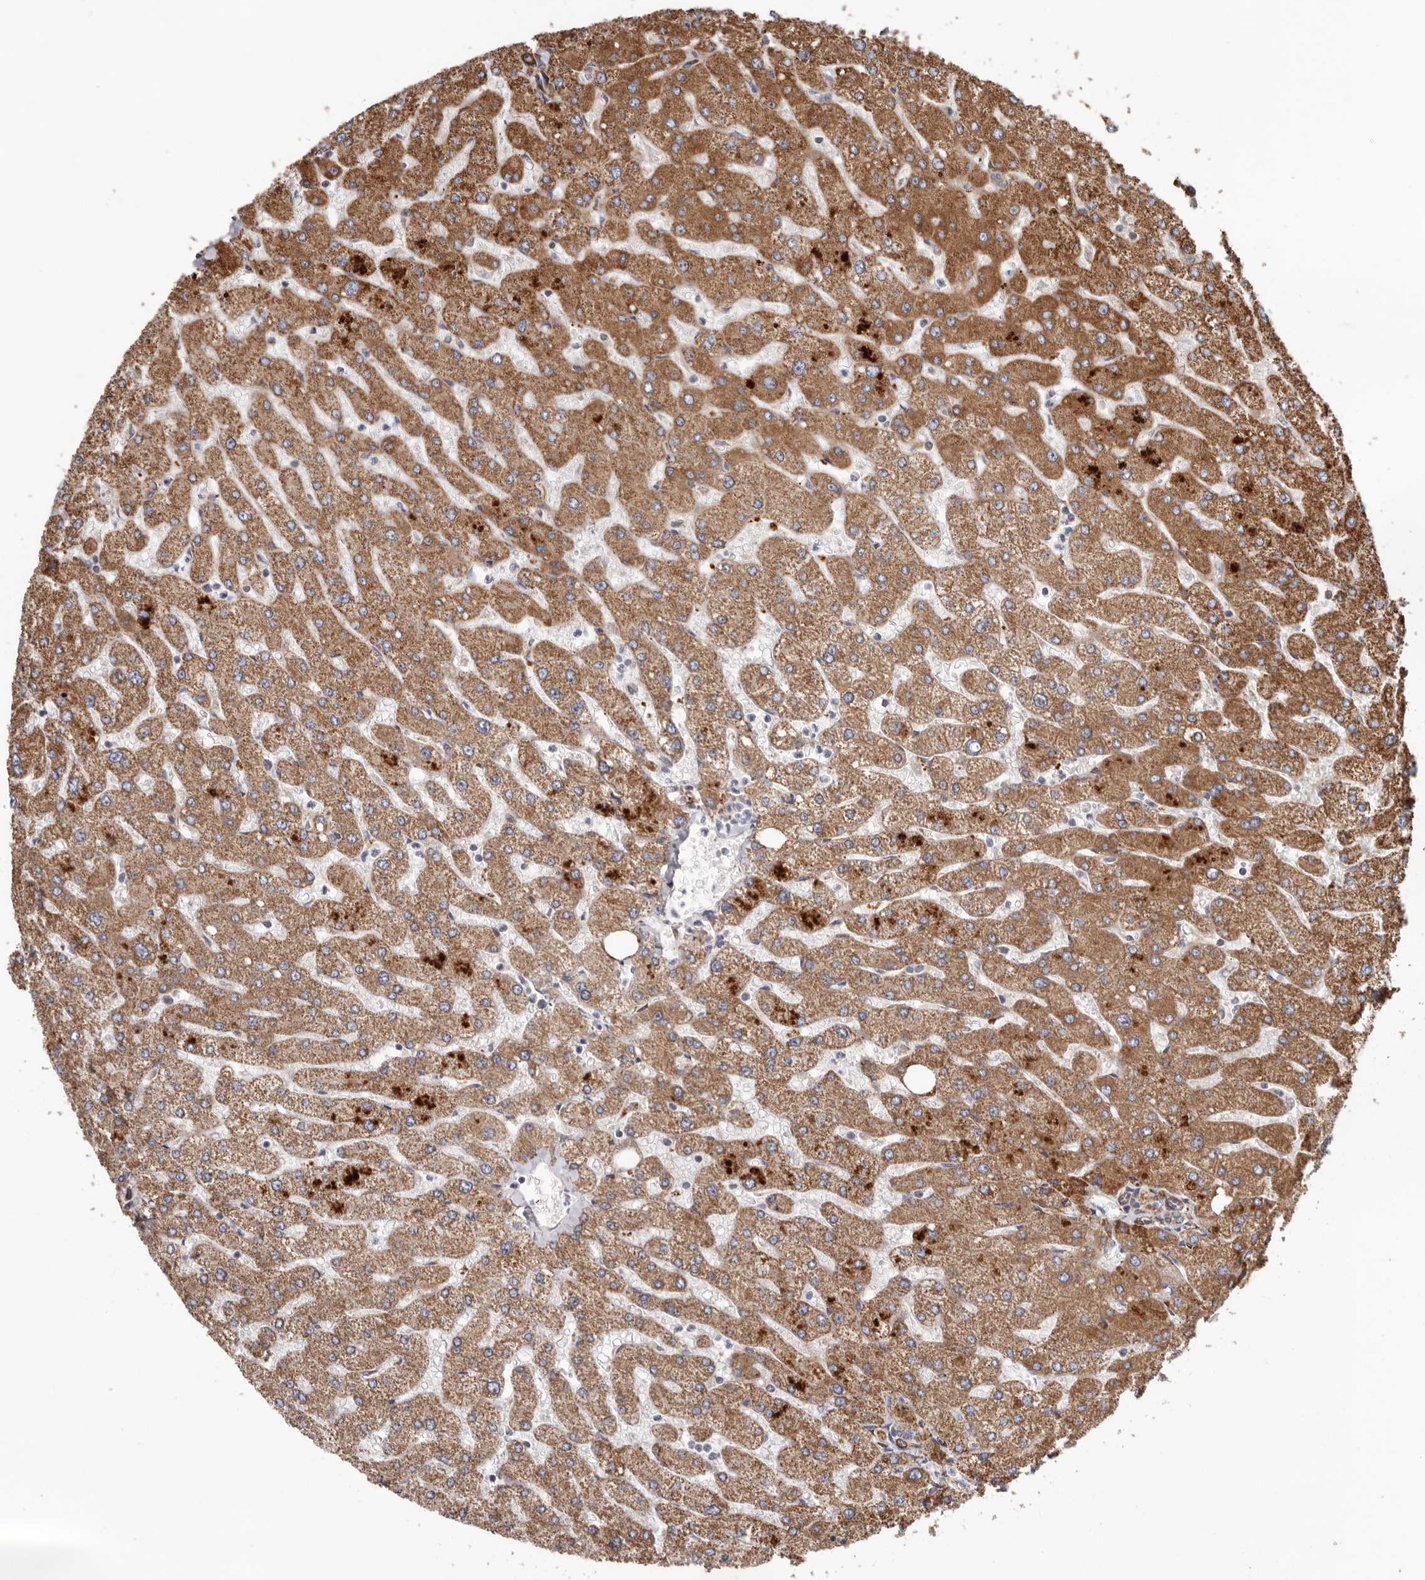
{"staining": {"intensity": "weak", "quantity": "25%-75%", "location": "cytoplasmic/membranous"}, "tissue": "liver", "cell_type": "Cholangiocytes", "image_type": "normal", "snomed": [{"axis": "morphology", "description": "Normal tissue, NOS"}, {"axis": "topography", "description": "Liver"}], "caption": "Immunohistochemistry (IHC) of unremarkable liver exhibits low levels of weak cytoplasmic/membranous expression in about 25%-75% of cholangiocytes.", "gene": "PROKR1", "patient": {"sex": "male", "age": 55}}